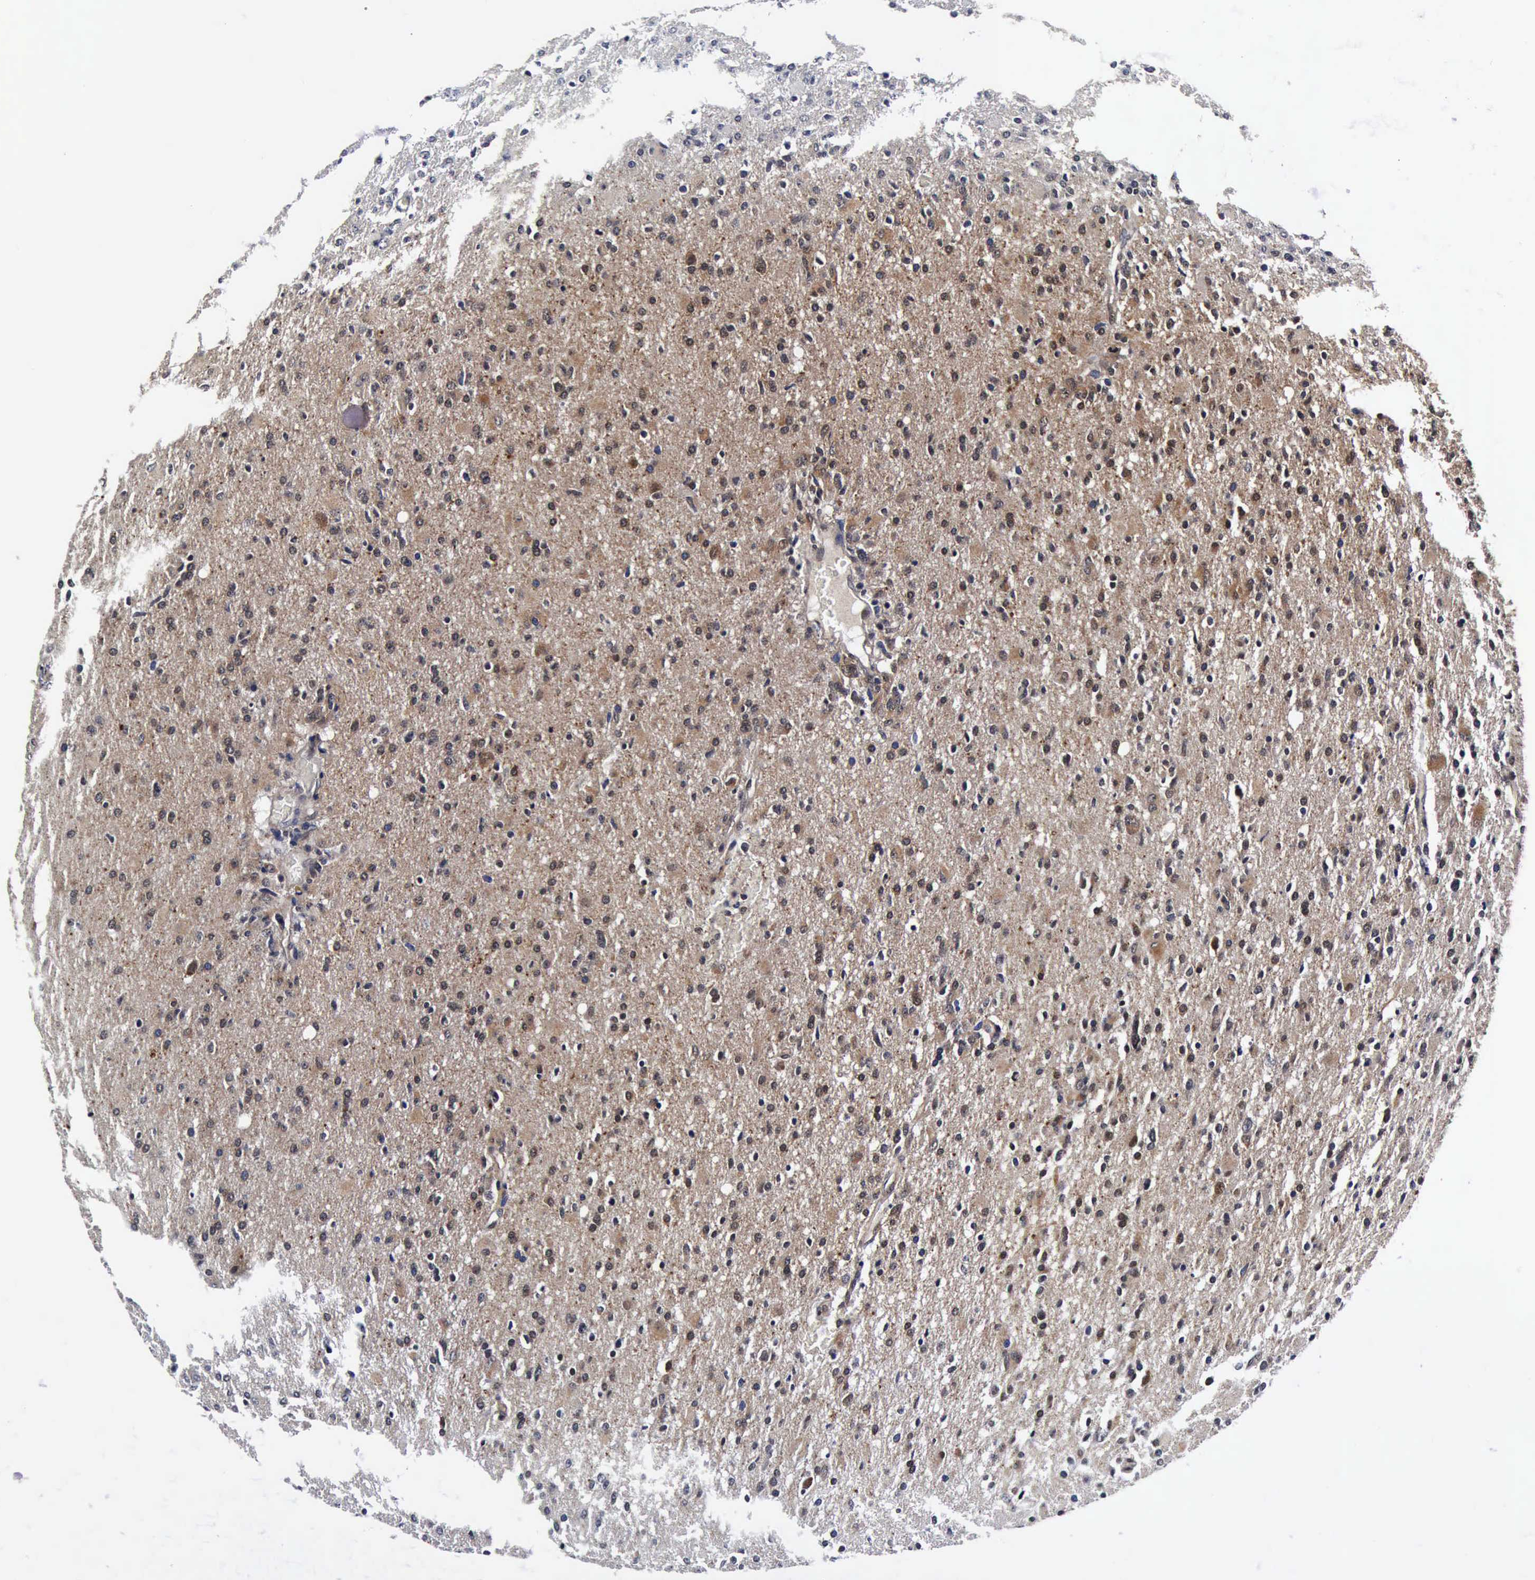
{"staining": {"intensity": "weak", "quantity": "25%-75%", "location": "cytoplasmic/membranous,nuclear"}, "tissue": "glioma", "cell_type": "Tumor cells", "image_type": "cancer", "snomed": [{"axis": "morphology", "description": "Glioma, malignant, High grade"}, {"axis": "topography", "description": "Brain"}], "caption": "This histopathology image reveals immunohistochemistry (IHC) staining of glioma, with low weak cytoplasmic/membranous and nuclear positivity in approximately 25%-75% of tumor cells.", "gene": "UBC", "patient": {"sex": "male", "age": 68}}